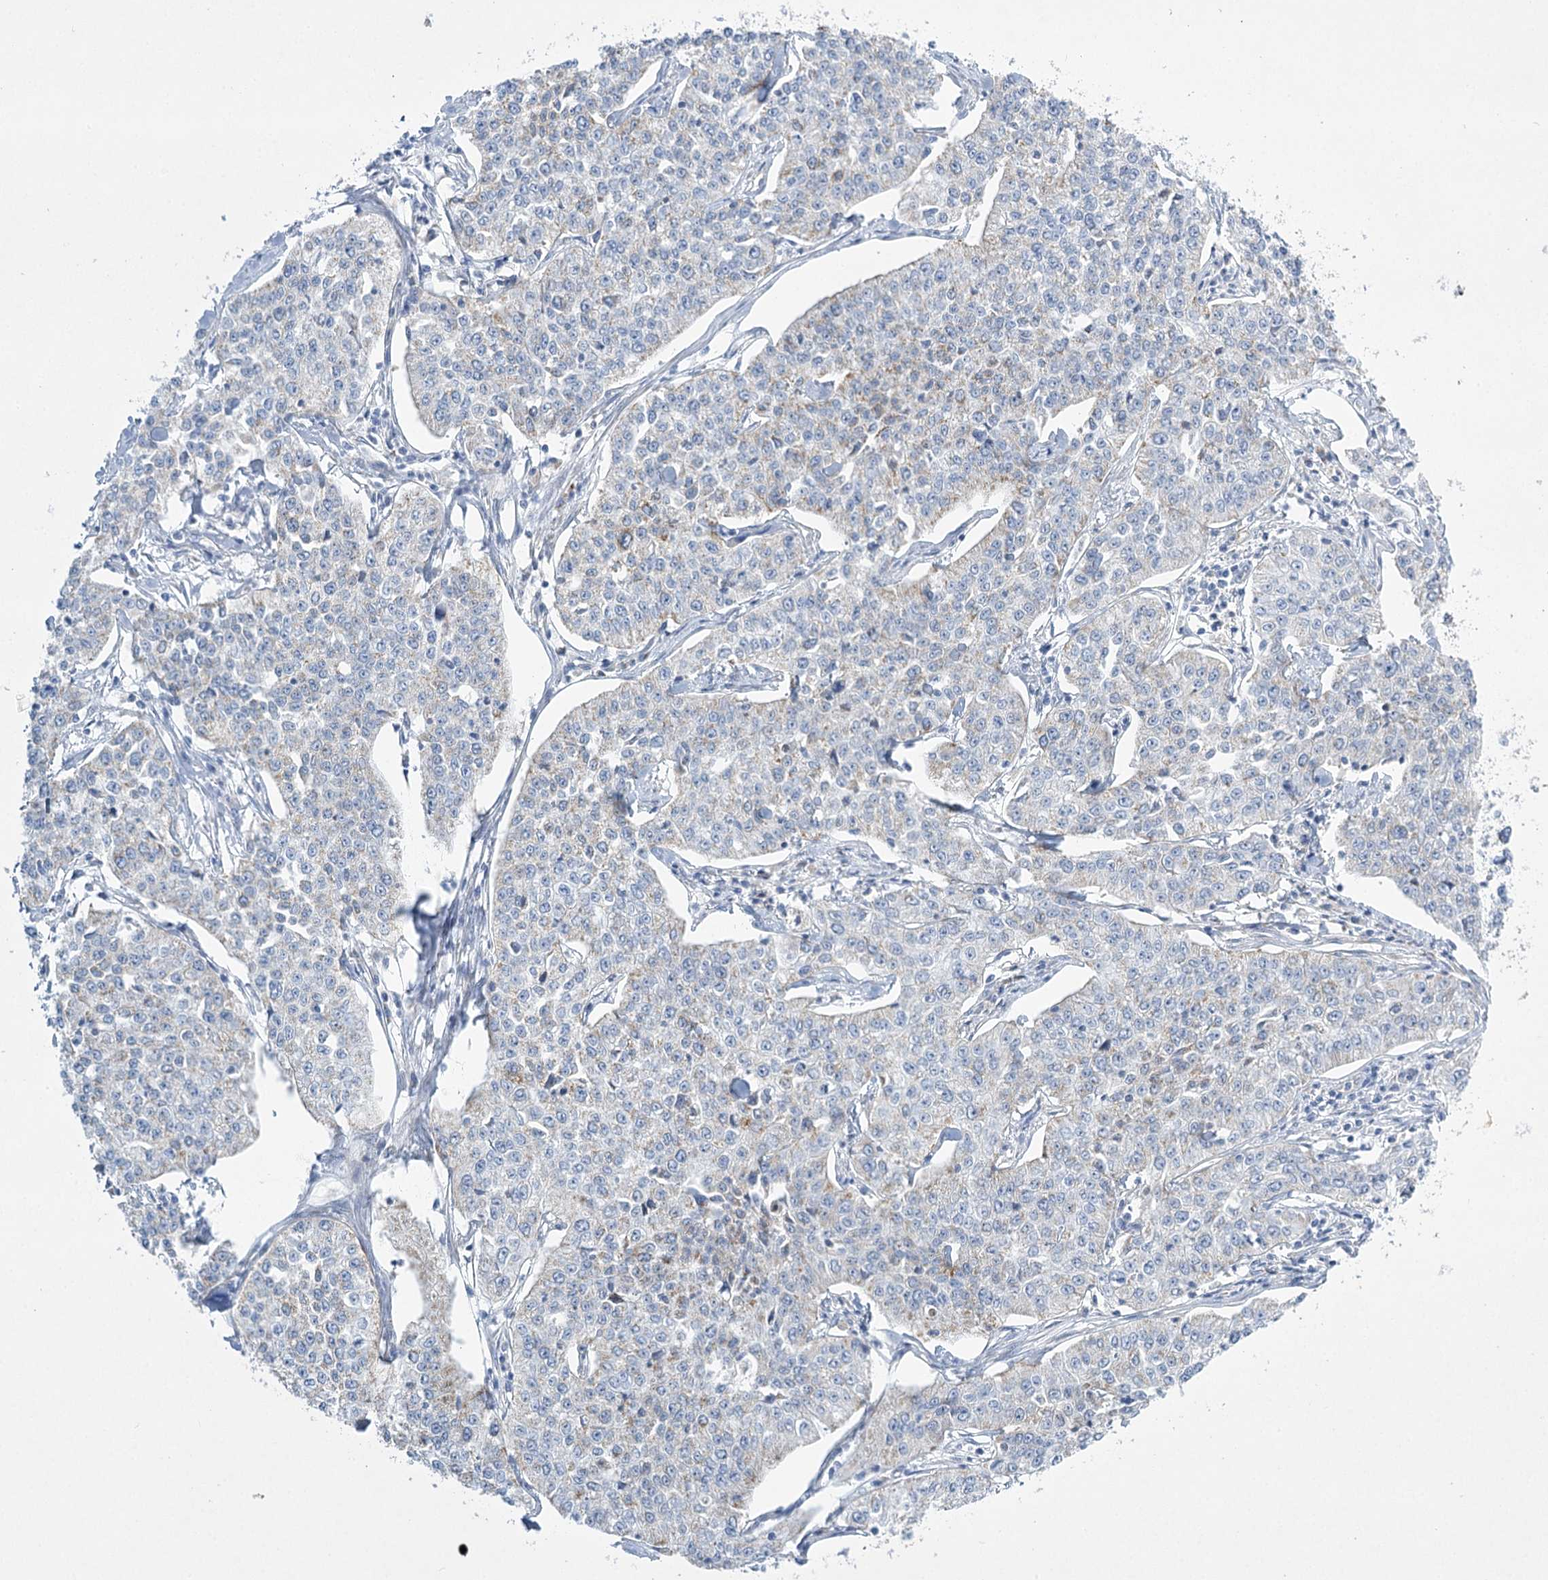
{"staining": {"intensity": "weak", "quantity": "<25%", "location": "cytoplasmic/membranous"}, "tissue": "cervical cancer", "cell_type": "Tumor cells", "image_type": "cancer", "snomed": [{"axis": "morphology", "description": "Squamous cell carcinoma, NOS"}, {"axis": "topography", "description": "Cervix"}], "caption": "This histopathology image is of cervical squamous cell carcinoma stained with immunohistochemistry (IHC) to label a protein in brown with the nuclei are counter-stained blue. There is no positivity in tumor cells.", "gene": "DHTKD1", "patient": {"sex": "female", "age": 35}}